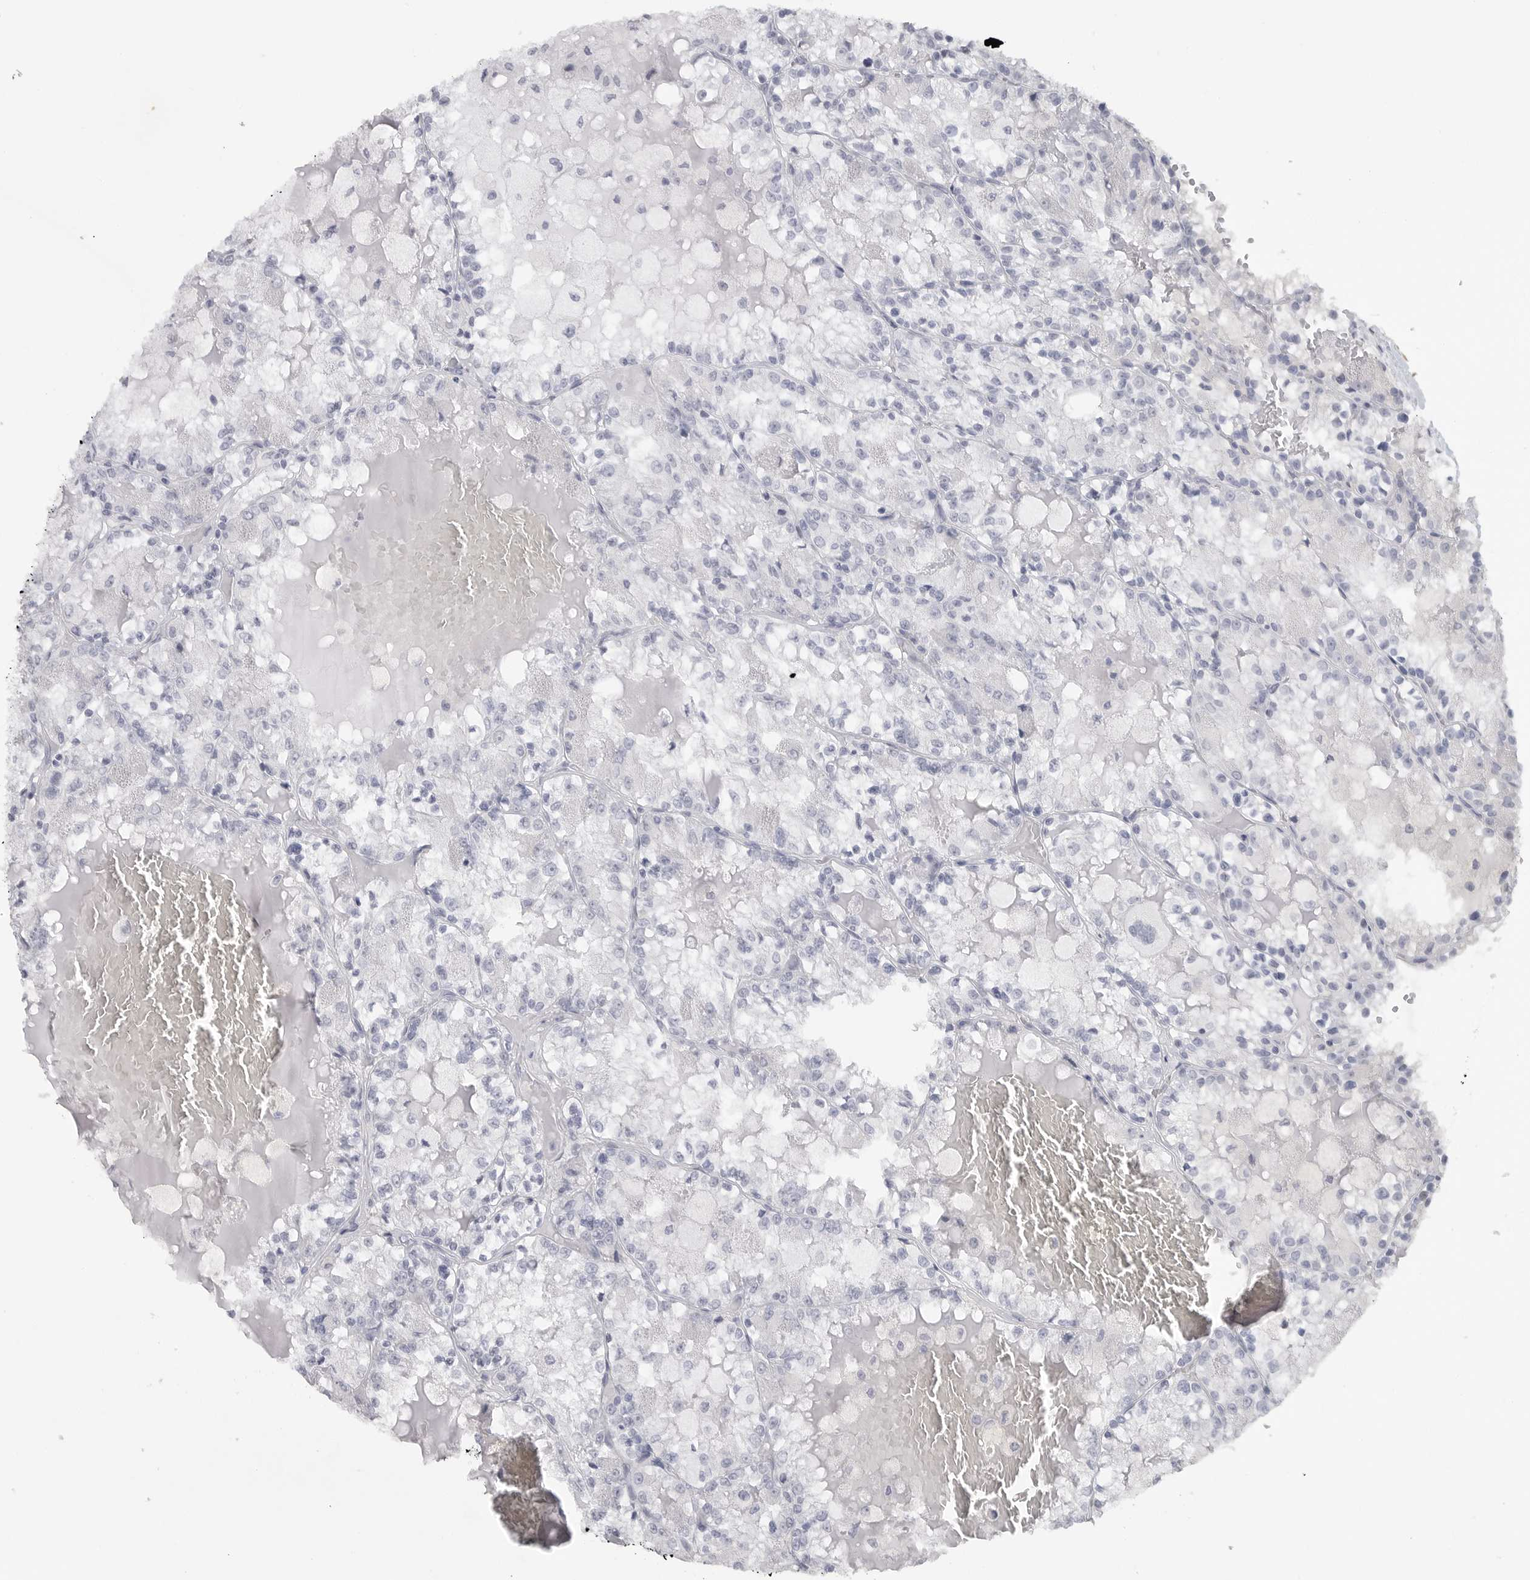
{"staining": {"intensity": "negative", "quantity": "none", "location": "none"}, "tissue": "renal cancer", "cell_type": "Tumor cells", "image_type": "cancer", "snomed": [{"axis": "morphology", "description": "Adenocarcinoma, NOS"}, {"axis": "topography", "description": "Kidney"}], "caption": "The immunohistochemistry photomicrograph has no significant expression in tumor cells of renal cancer (adenocarcinoma) tissue.", "gene": "TNR", "patient": {"sex": "female", "age": 56}}